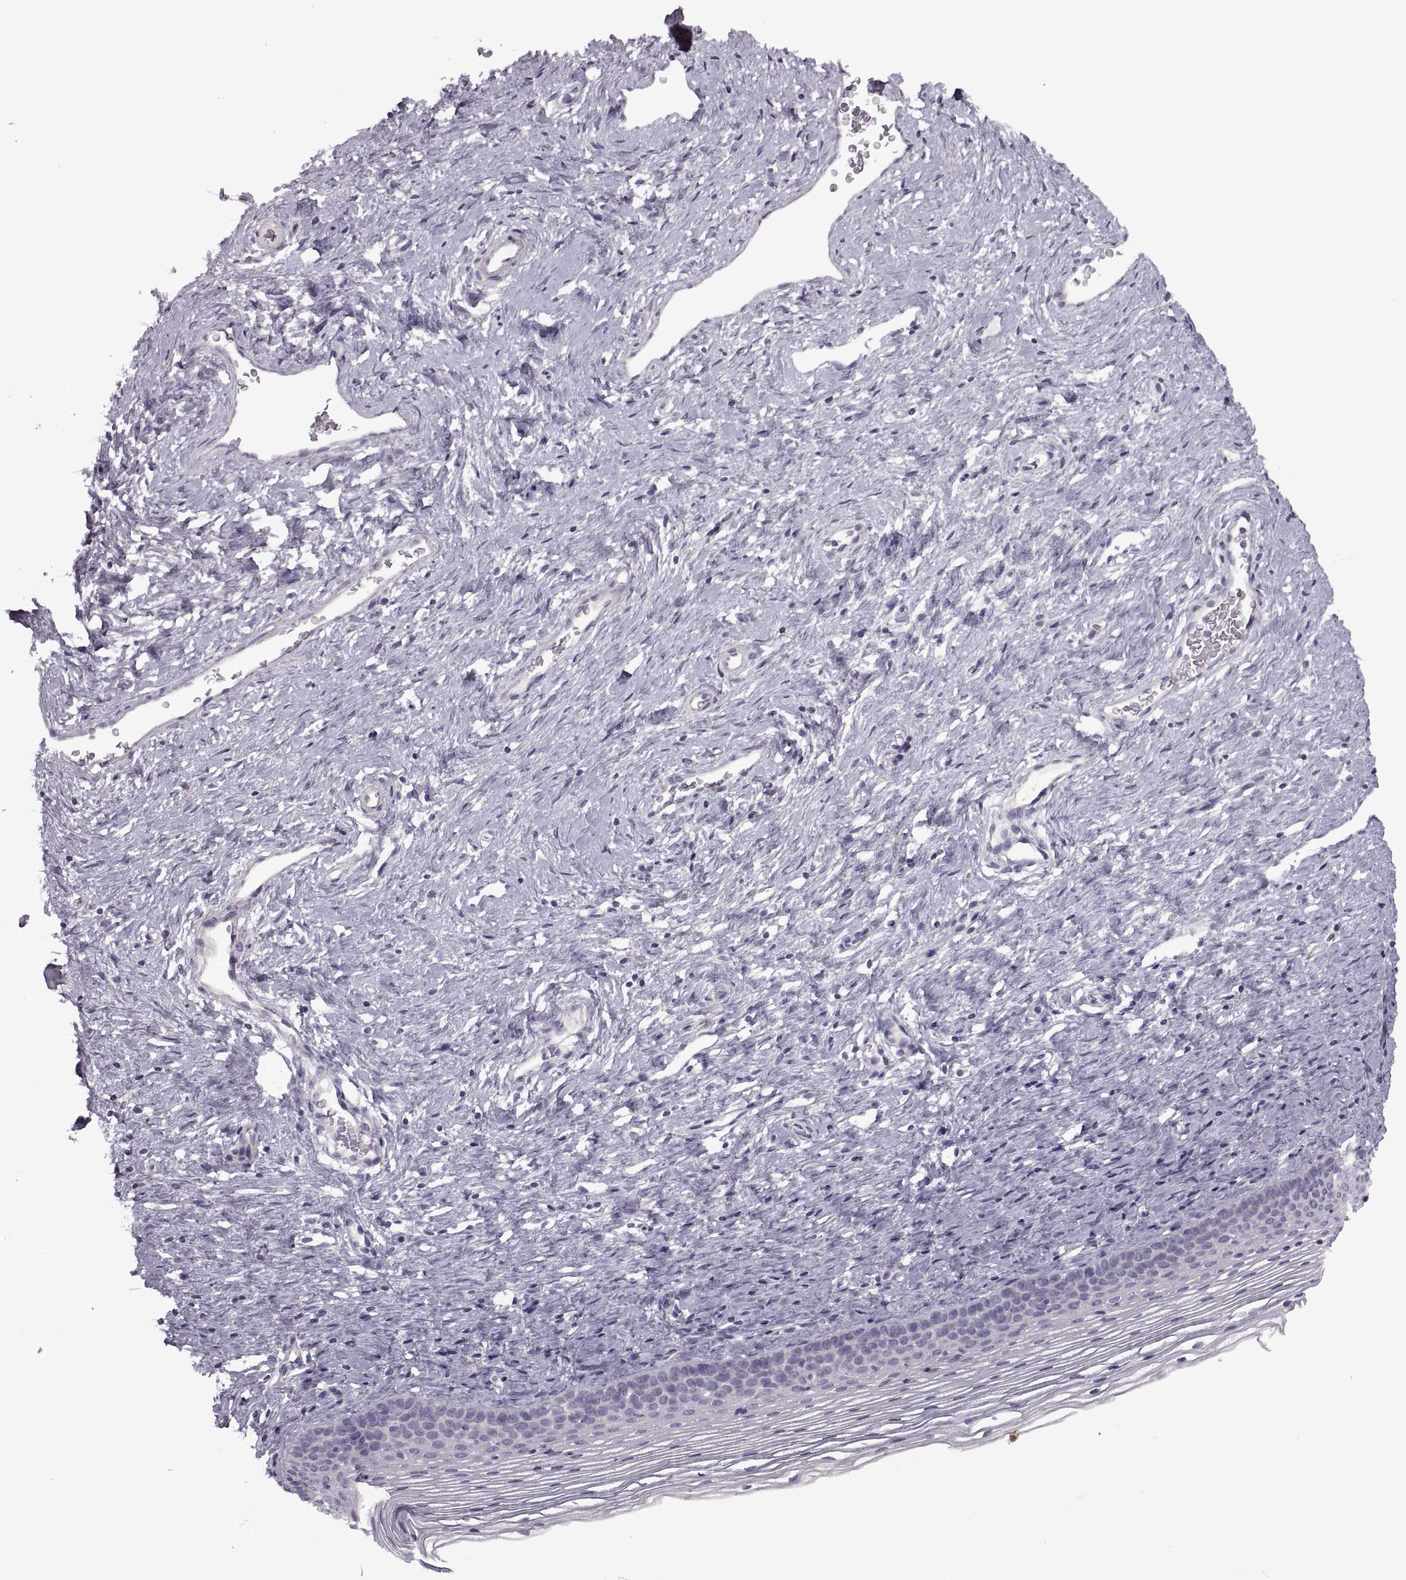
{"staining": {"intensity": "strong", "quantity": ">75%", "location": "cytoplasmic/membranous"}, "tissue": "cervix", "cell_type": "Glandular cells", "image_type": "normal", "snomed": [{"axis": "morphology", "description": "Normal tissue, NOS"}, {"axis": "topography", "description": "Cervix"}], "caption": "Strong cytoplasmic/membranous expression is seen in approximately >75% of glandular cells in unremarkable cervix. Nuclei are stained in blue.", "gene": "PIERCE1", "patient": {"sex": "female", "age": 39}}